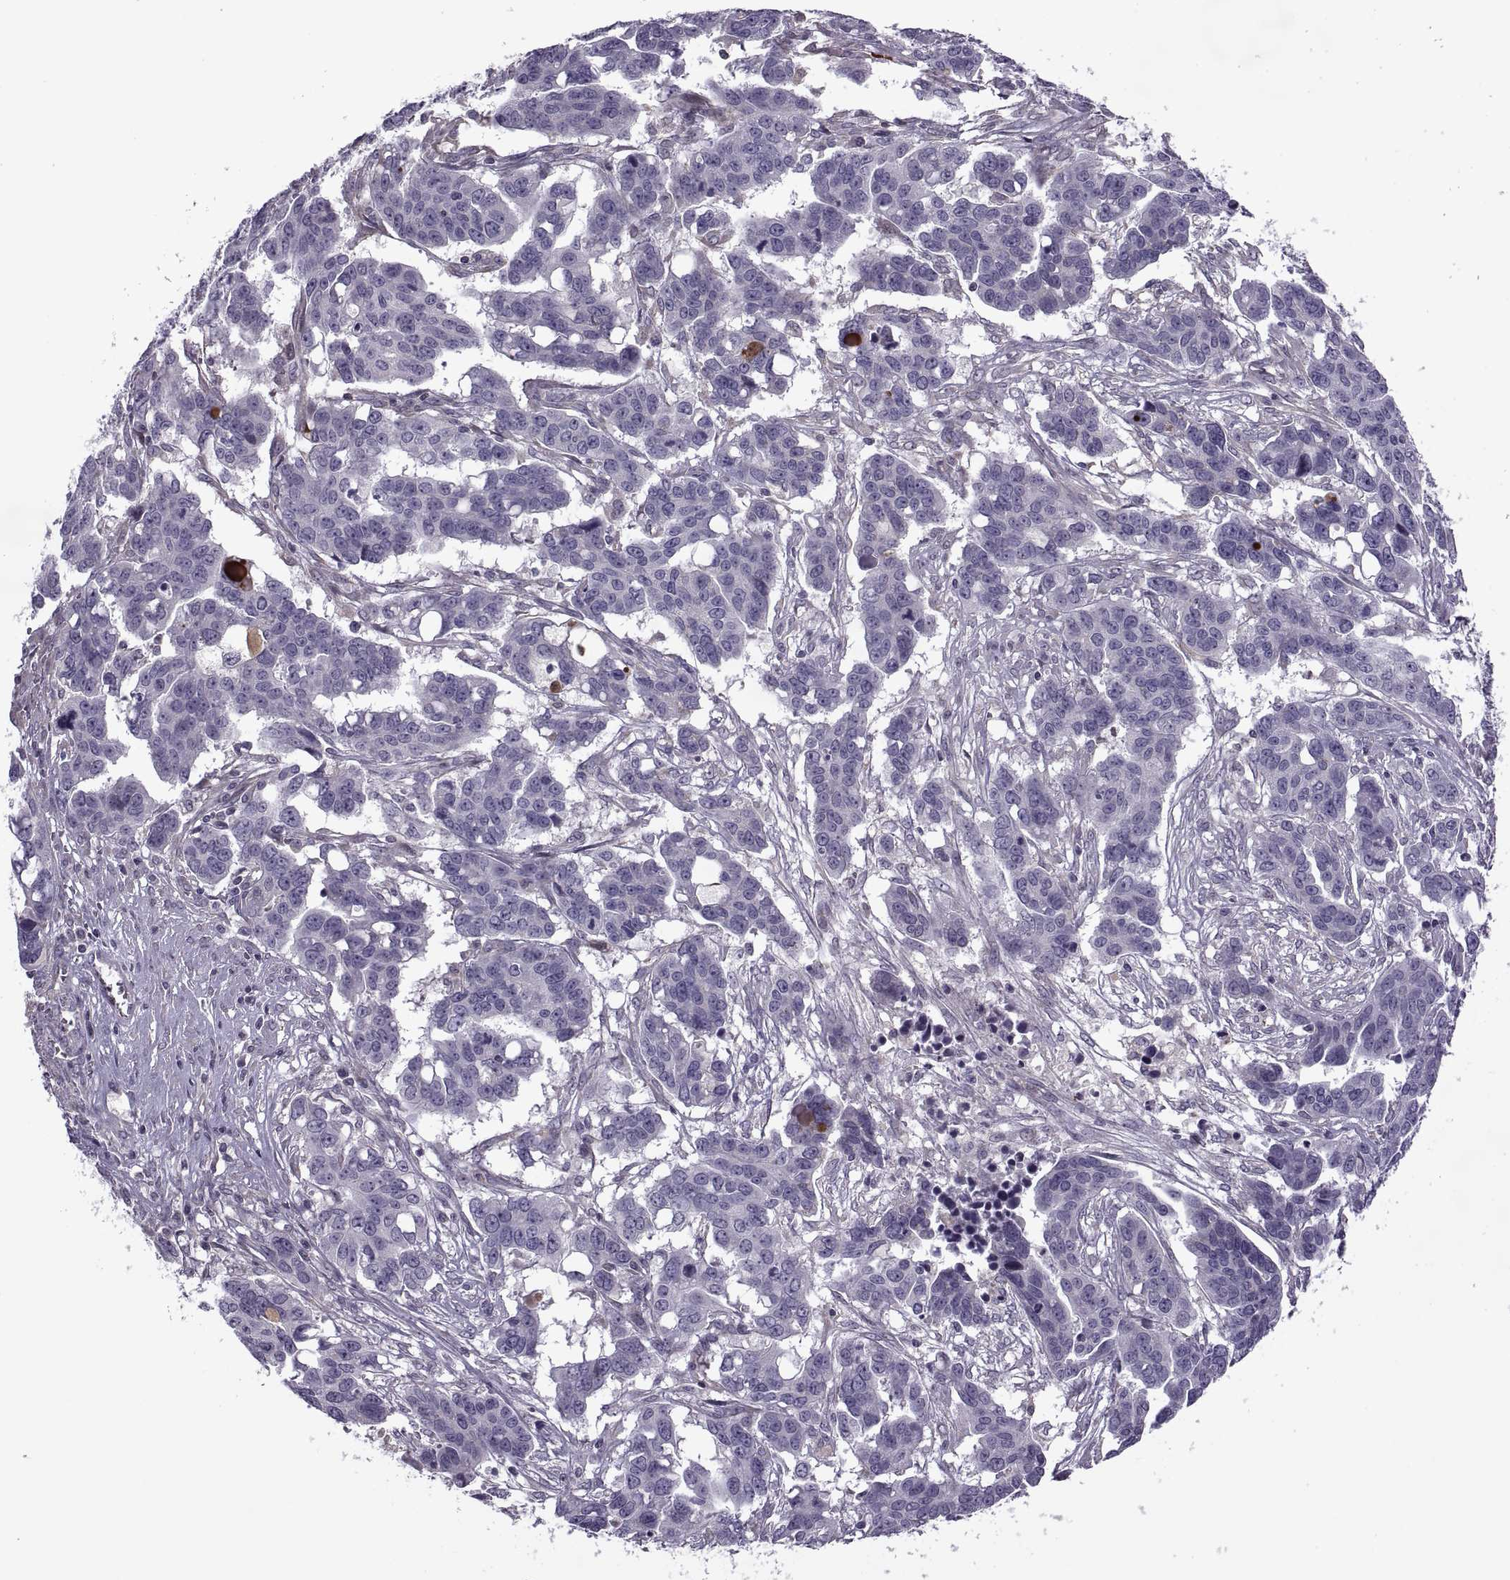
{"staining": {"intensity": "negative", "quantity": "none", "location": "none"}, "tissue": "ovarian cancer", "cell_type": "Tumor cells", "image_type": "cancer", "snomed": [{"axis": "morphology", "description": "Carcinoma, endometroid"}, {"axis": "topography", "description": "Ovary"}], "caption": "Micrograph shows no significant protein positivity in tumor cells of ovarian endometroid carcinoma.", "gene": "ODF3", "patient": {"sex": "female", "age": 78}}